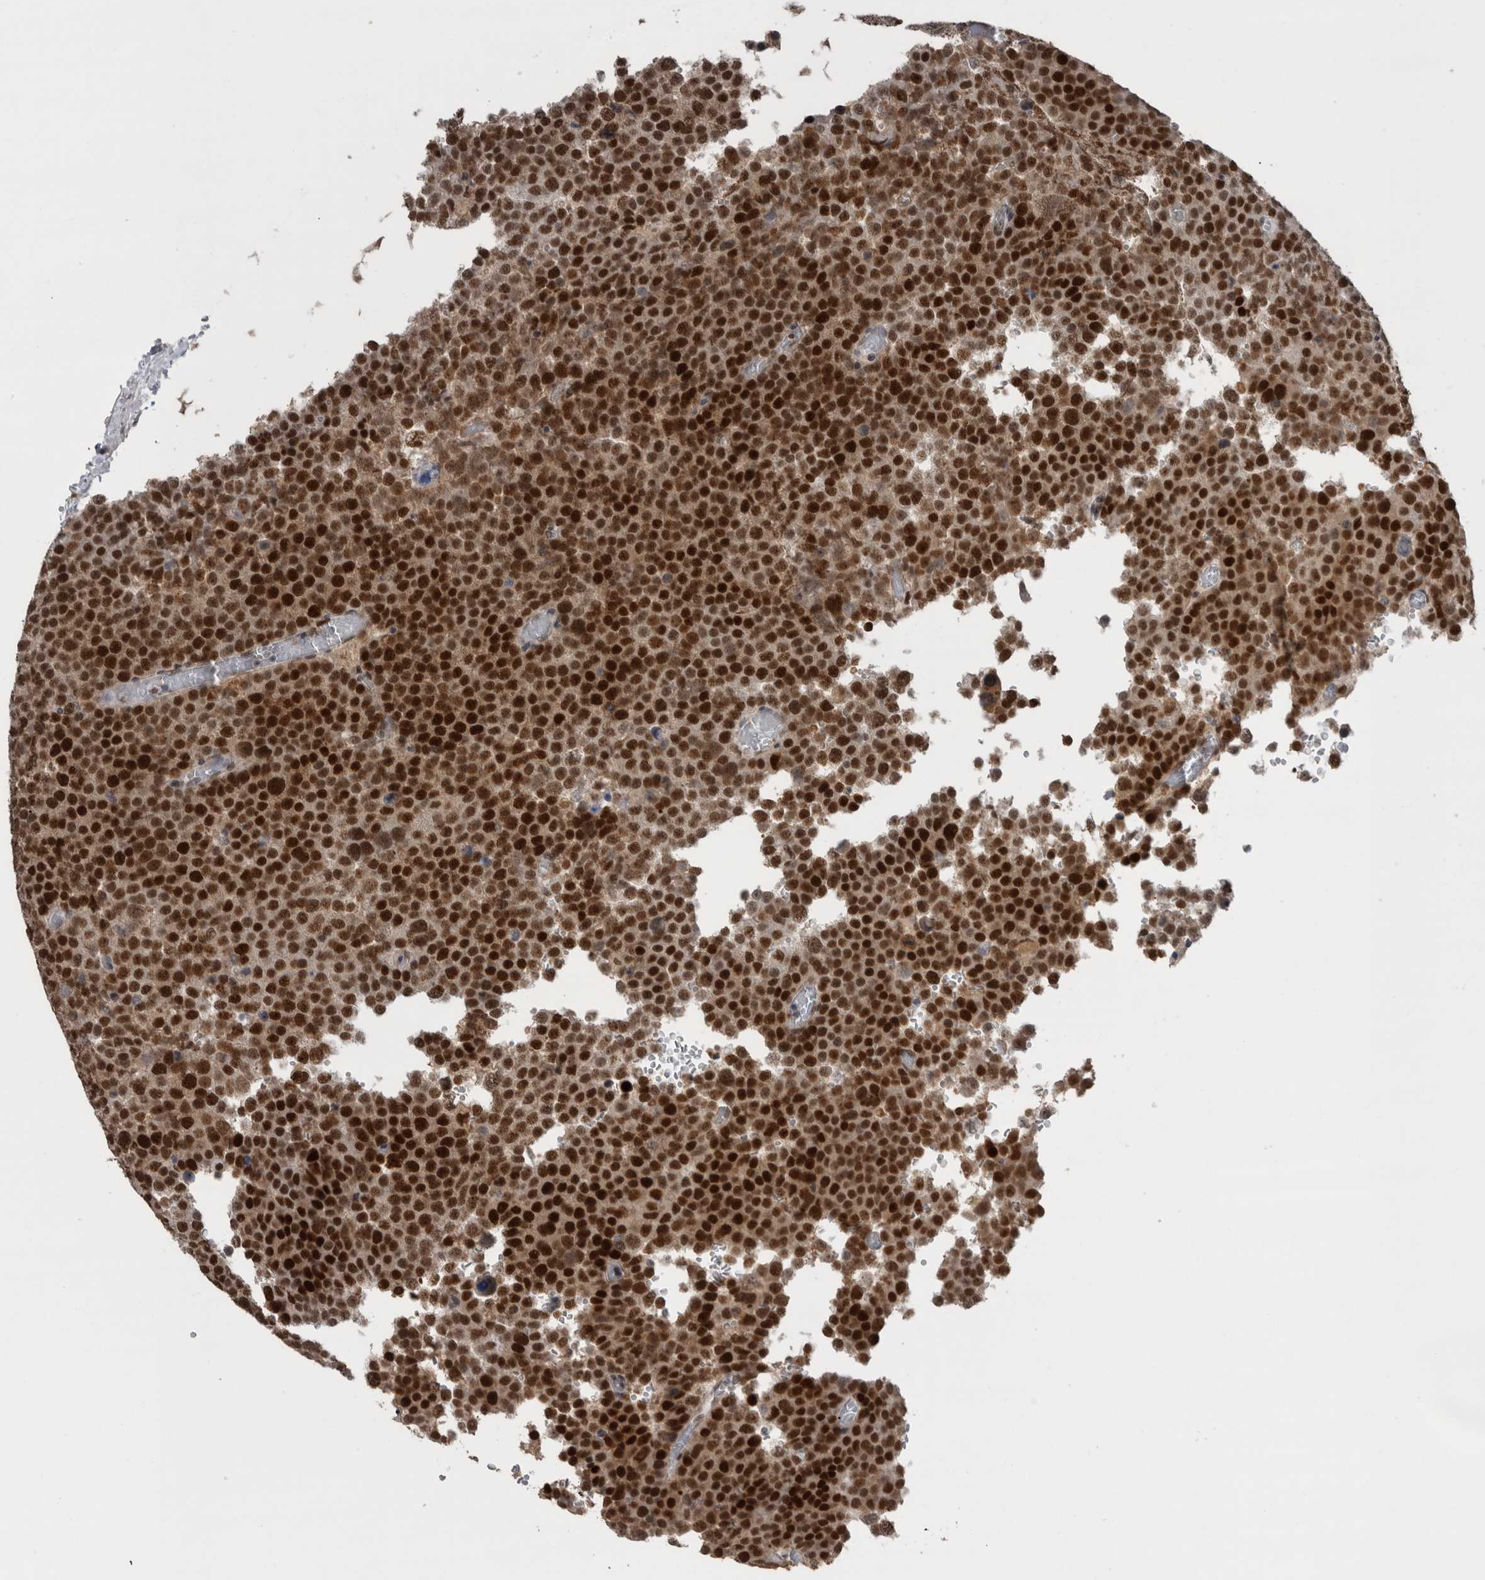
{"staining": {"intensity": "strong", "quantity": ">75%", "location": "nuclear"}, "tissue": "testis cancer", "cell_type": "Tumor cells", "image_type": "cancer", "snomed": [{"axis": "morphology", "description": "Seminoma, NOS"}, {"axis": "topography", "description": "Testis"}], "caption": "IHC (DAB (3,3'-diaminobenzidine)) staining of testis seminoma exhibits strong nuclear protein staining in about >75% of tumor cells. (Stains: DAB in brown, nuclei in blue, Microscopy: brightfield microscopy at high magnification).", "gene": "POLD2", "patient": {"sex": "male", "age": 71}}